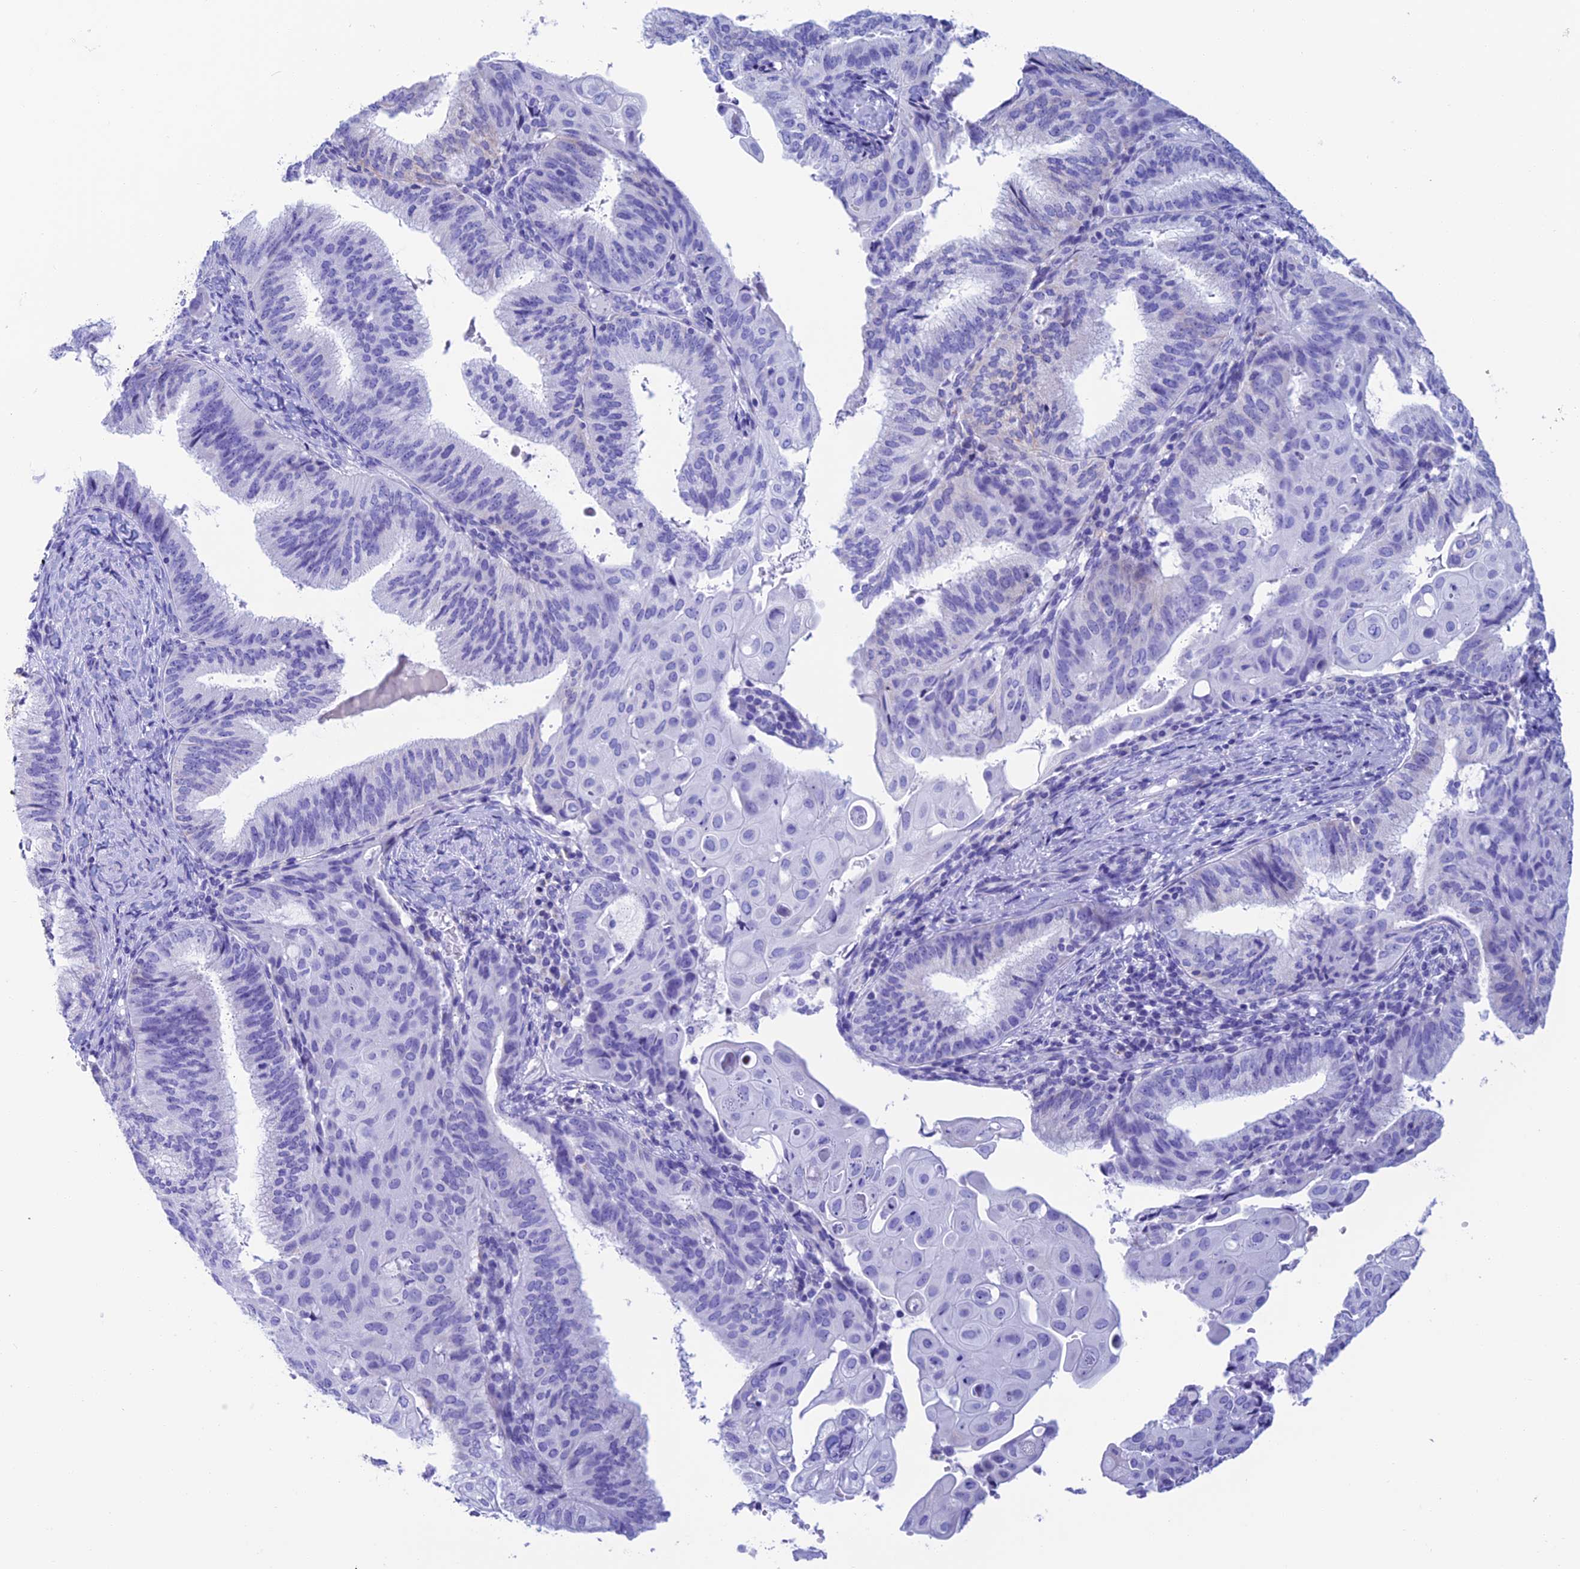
{"staining": {"intensity": "negative", "quantity": "none", "location": "none"}, "tissue": "endometrial cancer", "cell_type": "Tumor cells", "image_type": "cancer", "snomed": [{"axis": "morphology", "description": "Adenocarcinoma, NOS"}, {"axis": "topography", "description": "Endometrium"}], "caption": "The micrograph shows no staining of tumor cells in endometrial cancer (adenocarcinoma).", "gene": "NXPE4", "patient": {"sex": "female", "age": 49}}